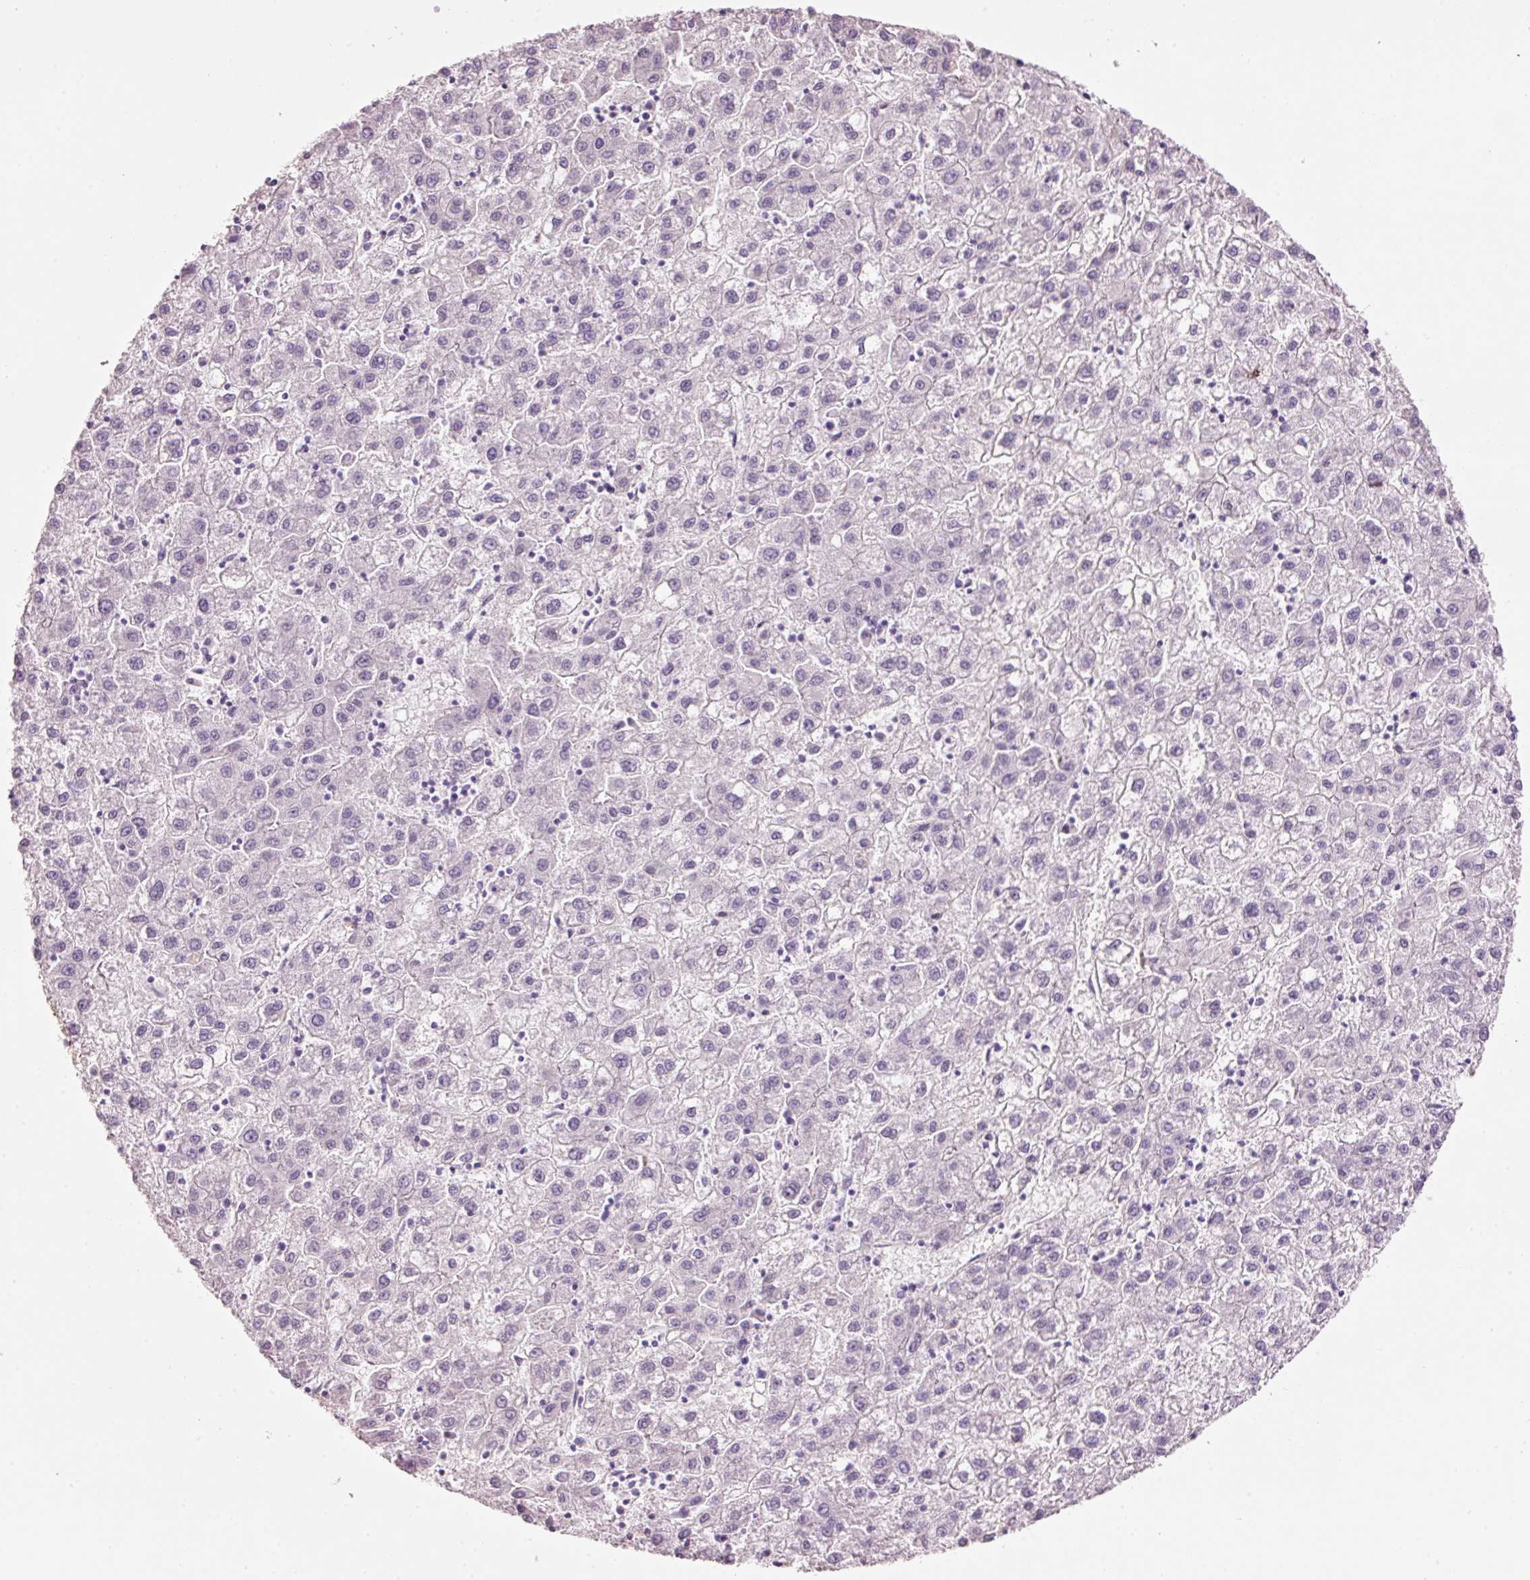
{"staining": {"intensity": "negative", "quantity": "none", "location": "none"}, "tissue": "liver cancer", "cell_type": "Tumor cells", "image_type": "cancer", "snomed": [{"axis": "morphology", "description": "Carcinoma, Hepatocellular, NOS"}, {"axis": "topography", "description": "Liver"}], "caption": "This is an IHC photomicrograph of liver hepatocellular carcinoma. There is no expression in tumor cells.", "gene": "MFAP4", "patient": {"sex": "male", "age": 72}}